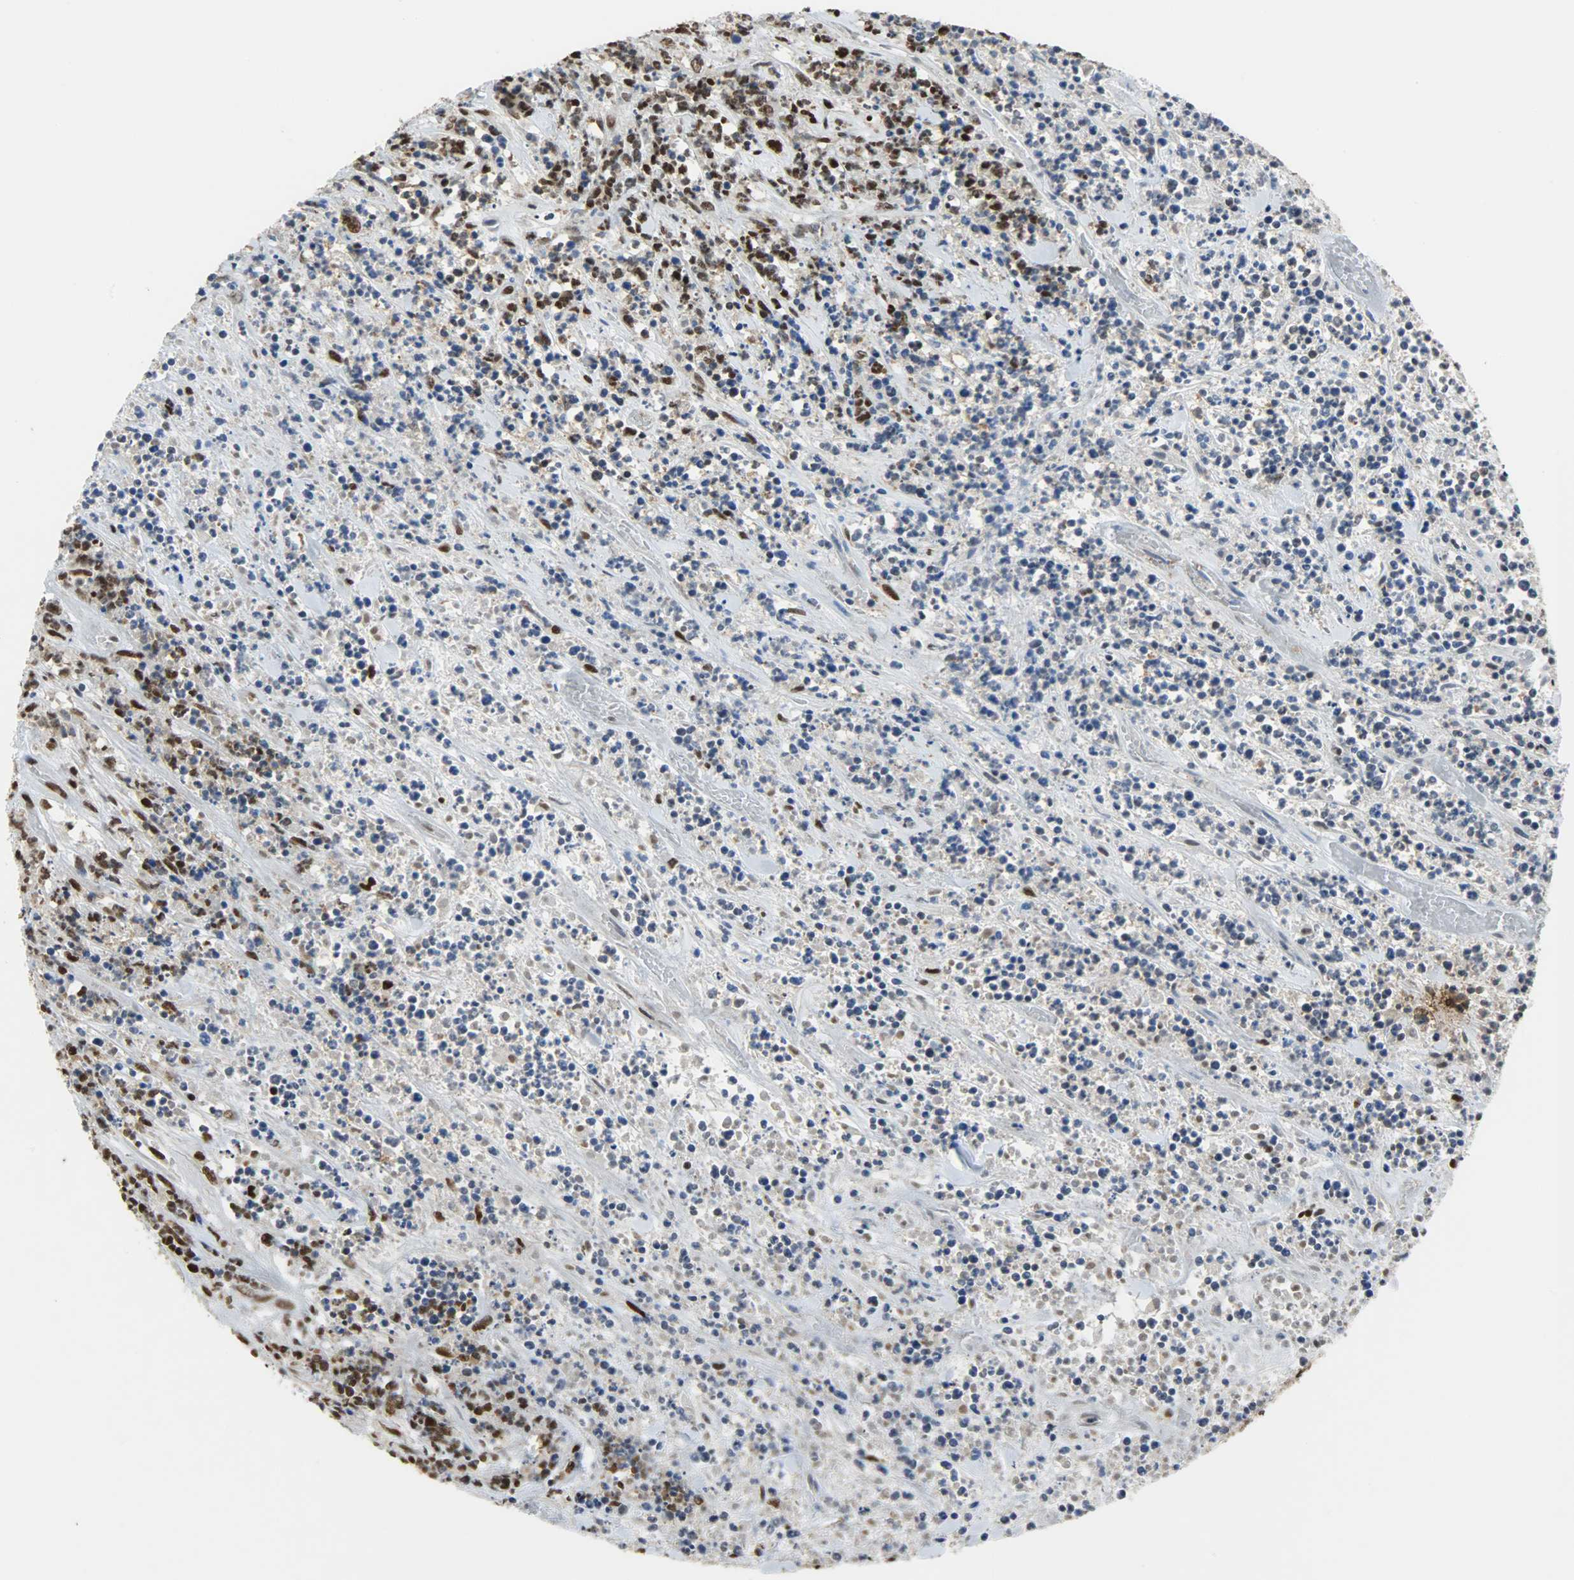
{"staining": {"intensity": "strong", "quantity": "<25%", "location": "nuclear"}, "tissue": "lymphoma", "cell_type": "Tumor cells", "image_type": "cancer", "snomed": [{"axis": "morphology", "description": "Malignant lymphoma, non-Hodgkin's type, High grade"}, {"axis": "topography", "description": "Soft tissue"}], "caption": "Immunohistochemical staining of human lymphoma reveals medium levels of strong nuclear protein expression in approximately <25% of tumor cells.", "gene": "SSB", "patient": {"sex": "male", "age": 18}}